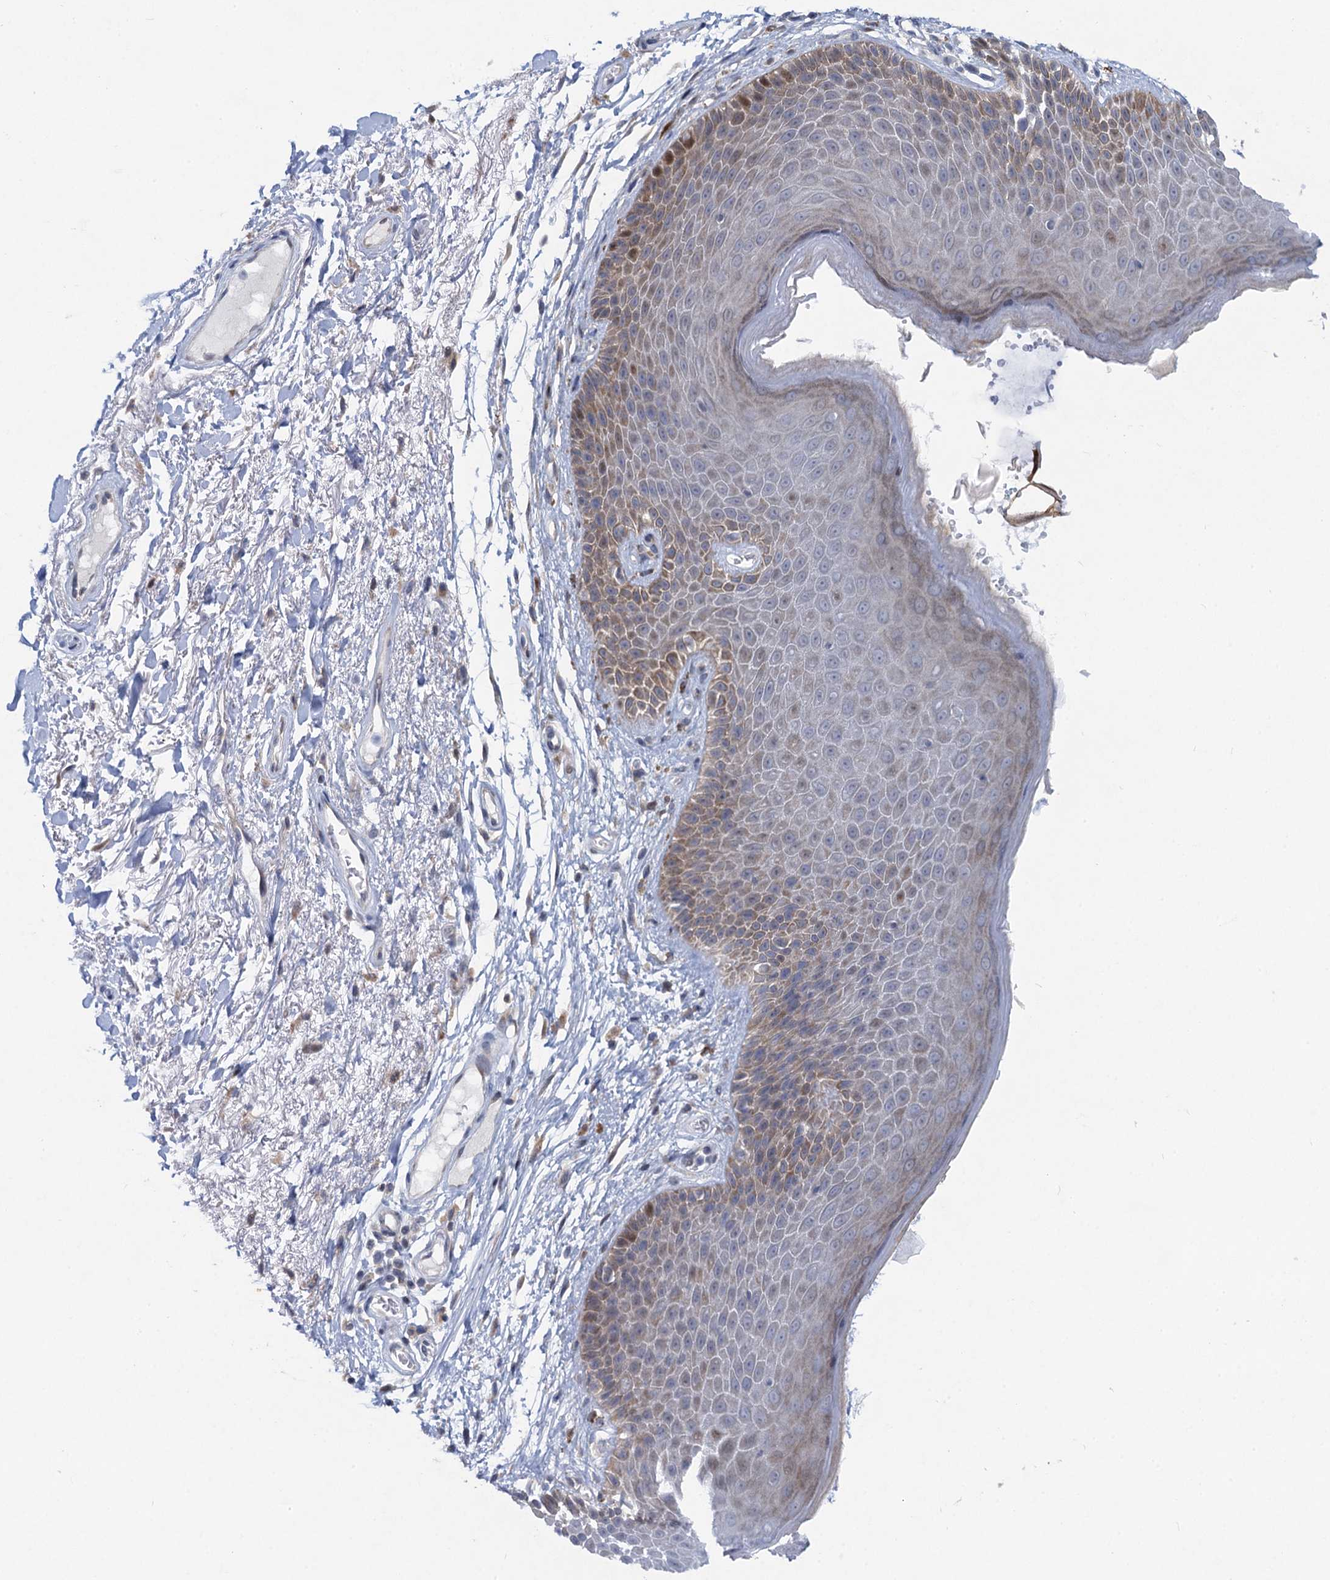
{"staining": {"intensity": "moderate", "quantity": "25%-75%", "location": "cytoplasmic/membranous"}, "tissue": "skin", "cell_type": "Epidermal cells", "image_type": "normal", "snomed": [{"axis": "morphology", "description": "Normal tissue, NOS"}, {"axis": "topography", "description": "Anal"}], "caption": "The histopathology image shows a brown stain indicating the presence of a protein in the cytoplasmic/membranous of epidermal cells in skin. The protein is stained brown, and the nuclei are stained in blue (DAB IHC with brightfield microscopy, high magnification).", "gene": "QPCTL", "patient": {"sex": "male", "age": 74}}